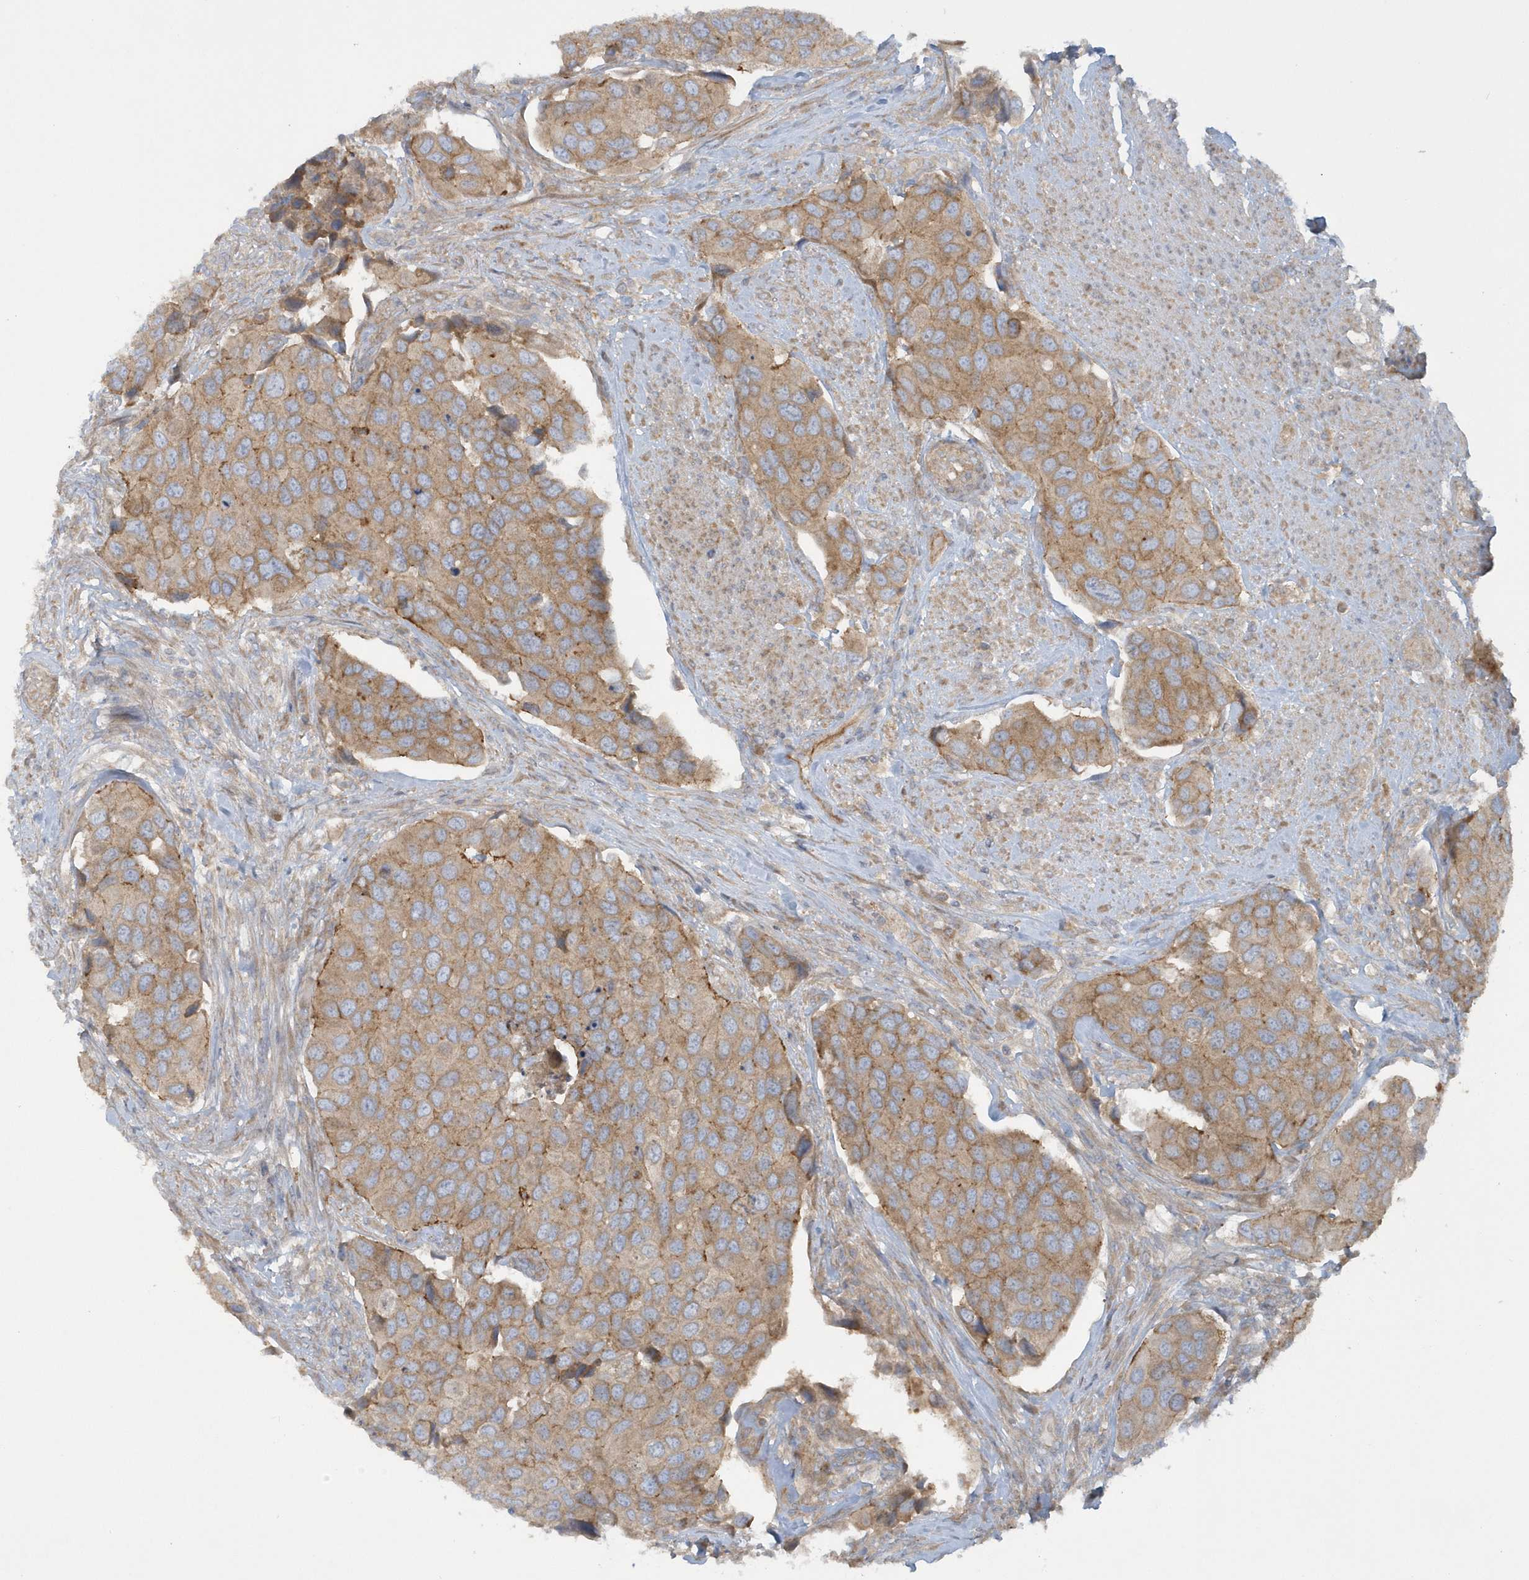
{"staining": {"intensity": "weak", "quantity": "25%-75%", "location": "cytoplasmic/membranous"}, "tissue": "urothelial cancer", "cell_type": "Tumor cells", "image_type": "cancer", "snomed": [{"axis": "morphology", "description": "Urothelial carcinoma, High grade"}, {"axis": "topography", "description": "Urinary bladder"}], "caption": "DAB (3,3'-diaminobenzidine) immunohistochemical staining of human urothelial cancer displays weak cytoplasmic/membranous protein expression in about 25%-75% of tumor cells. (IHC, brightfield microscopy, high magnification).", "gene": "CNOT10", "patient": {"sex": "male", "age": 74}}